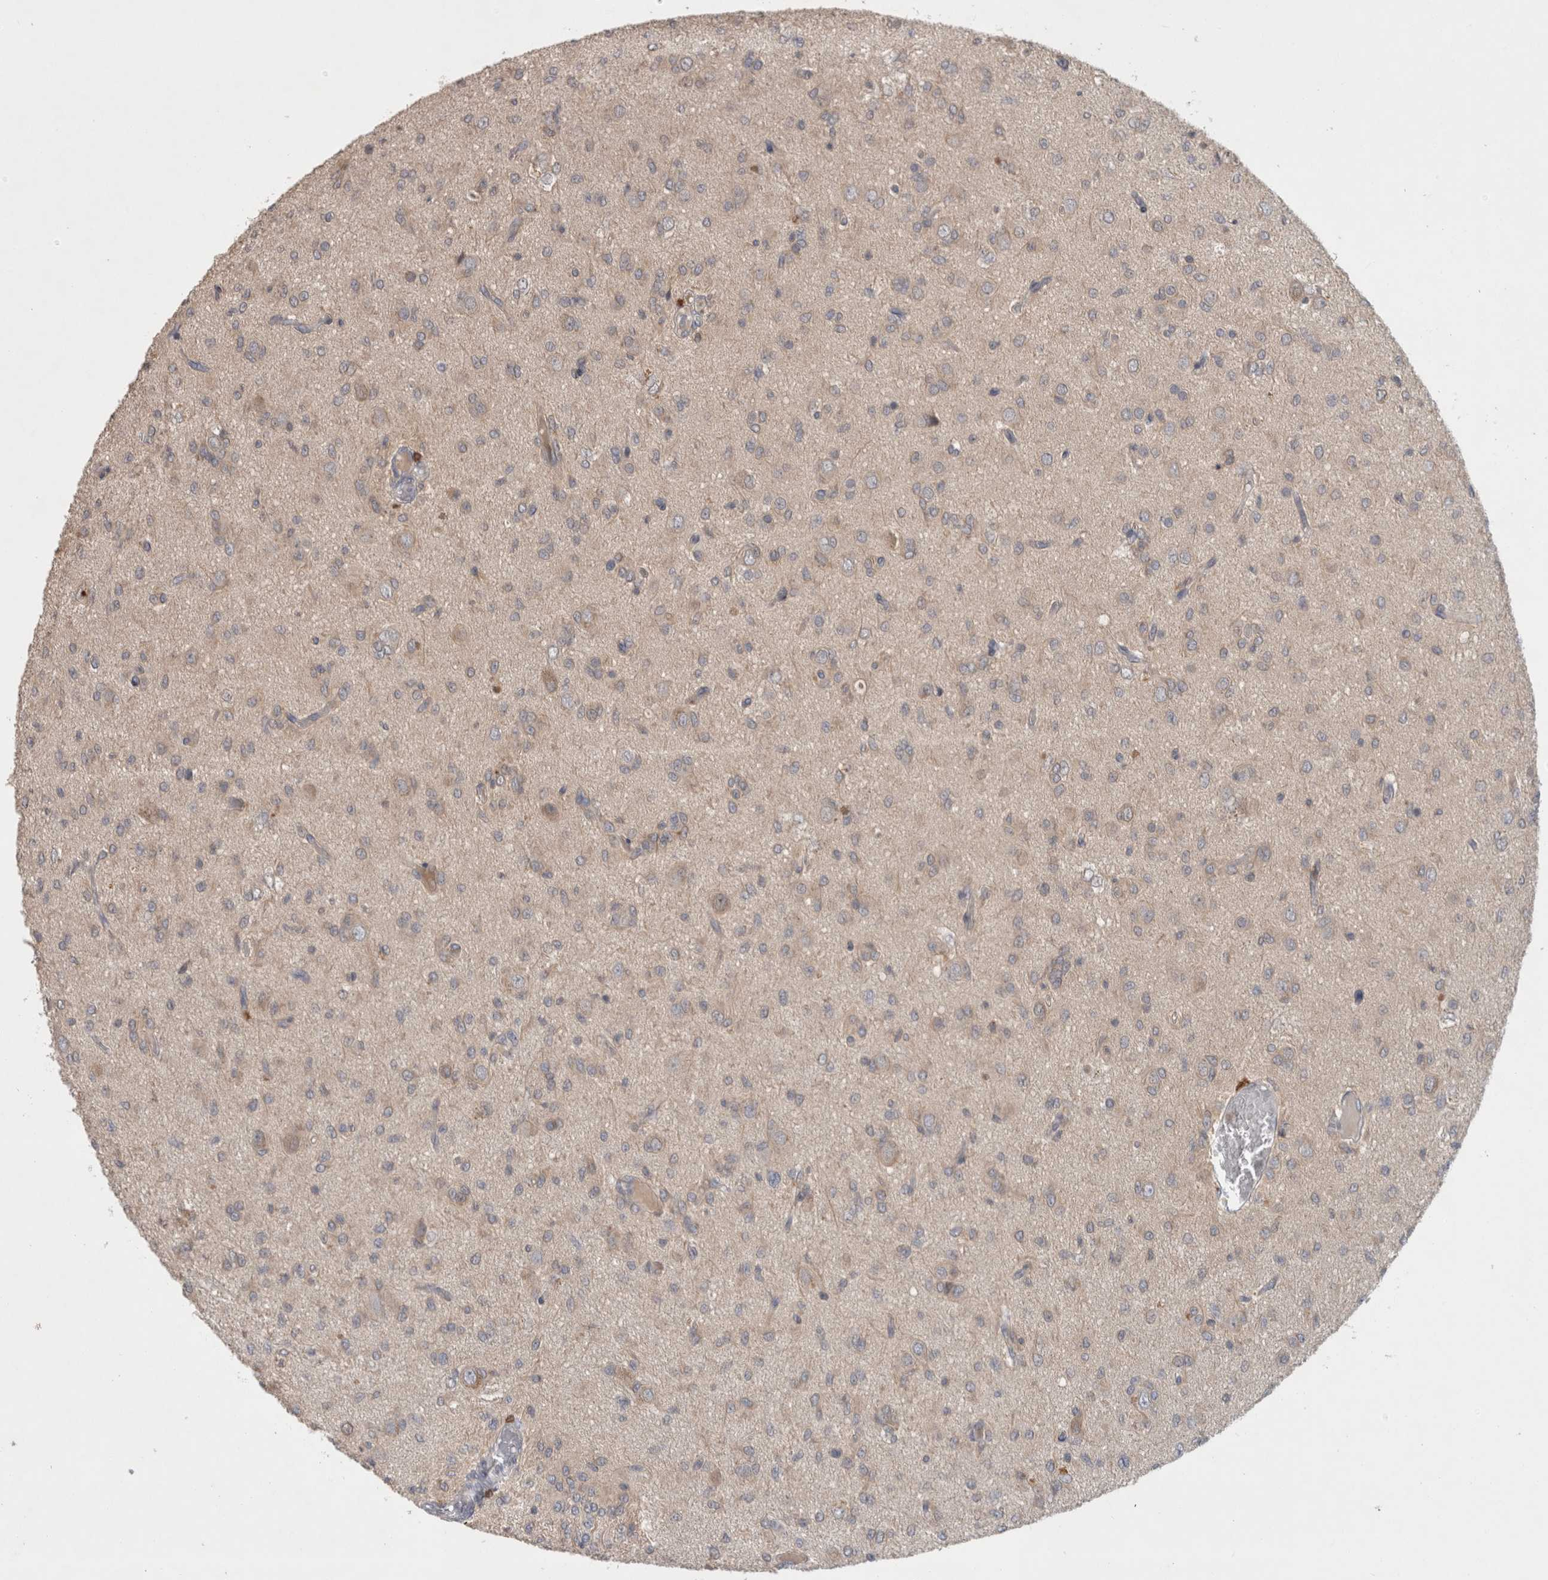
{"staining": {"intensity": "negative", "quantity": "none", "location": "none"}, "tissue": "glioma", "cell_type": "Tumor cells", "image_type": "cancer", "snomed": [{"axis": "morphology", "description": "Glioma, malignant, High grade"}, {"axis": "topography", "description": "Brain"}], "caption": "A histopathology image of malignant high-grade glioma stained for a protein exhibits no brown staining in tumor cells.", "gene": "GFRA2", "patient": {"sex": "female", "age": 59}}